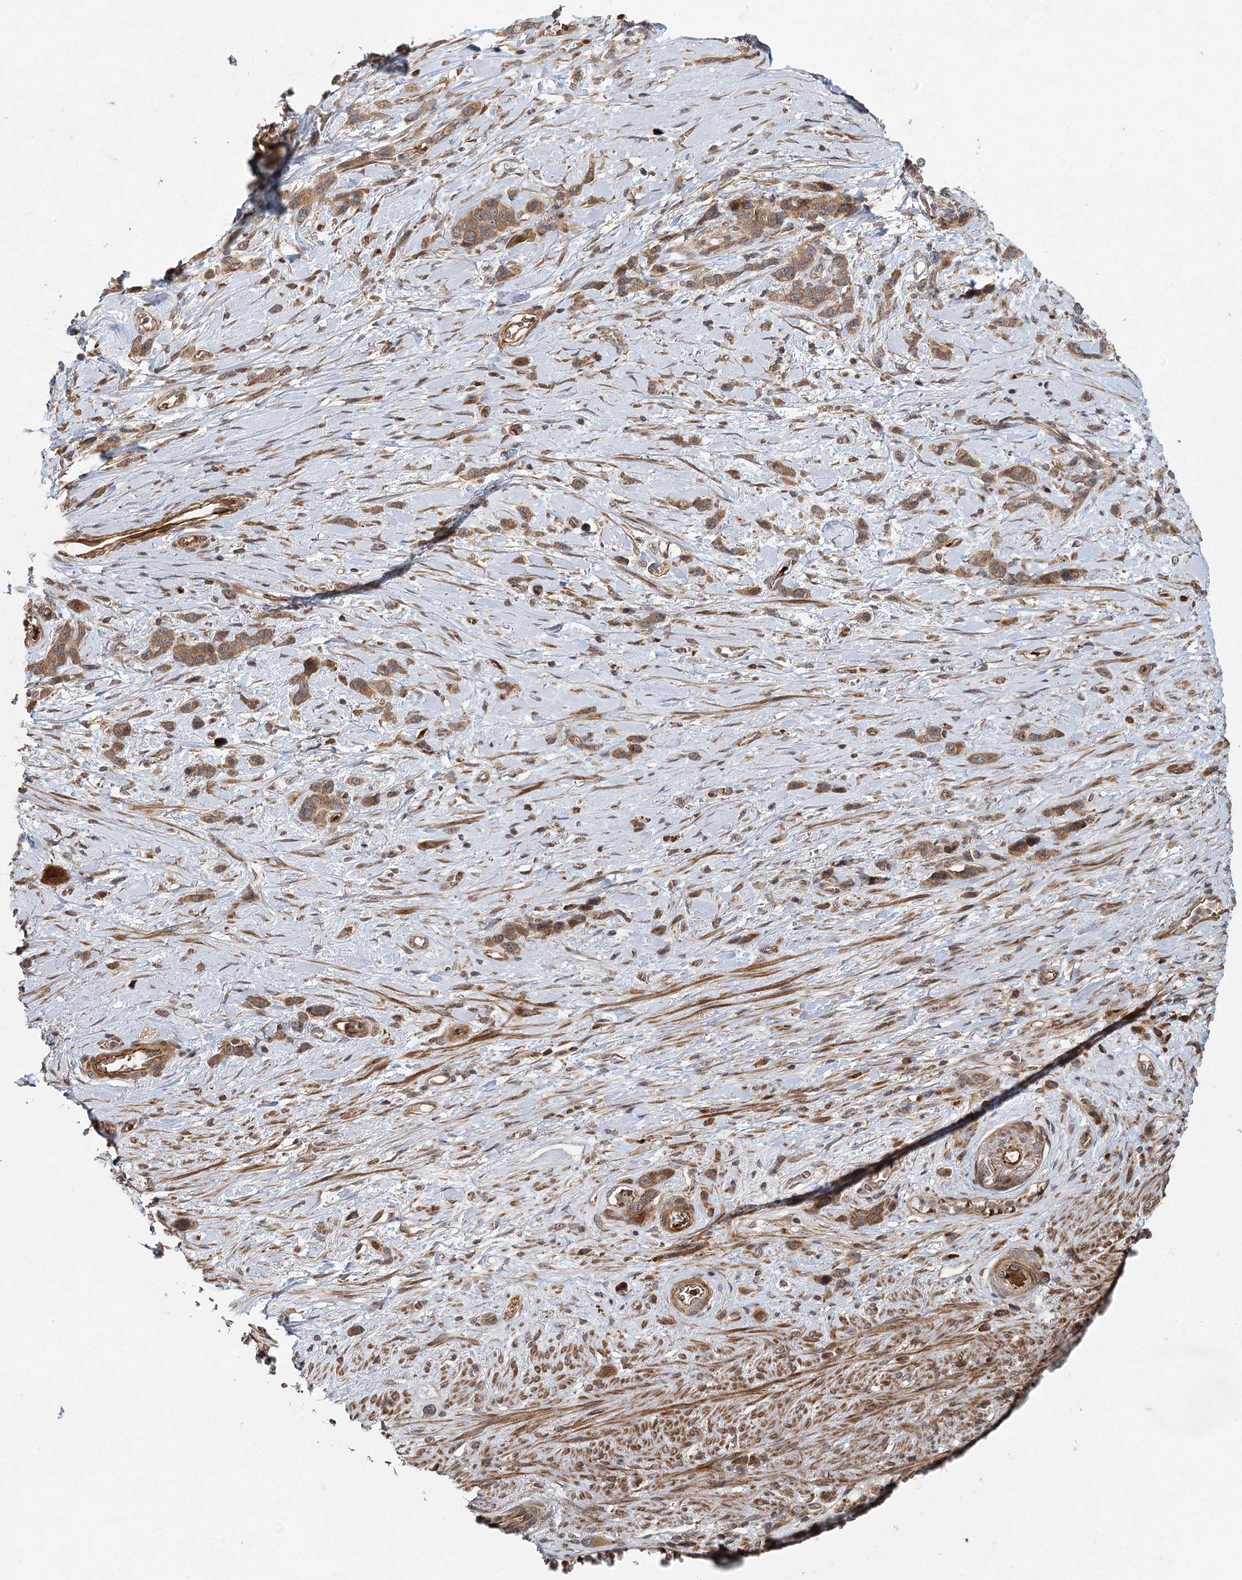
{"staining": {"intensity": "moderate", "quantity": ">75%", "location": "cytoplasmic/membranous"}, "tissue": "stomach cancer", "cell_type": "Tumor cells", "image_type": "cancer", "snomed": [{"axis": "morphology", "description": "Adenocarcinoma, NOS"}, {"axis": "morphology", "description": "Adenocarcinoma, High grade"}, {"axis": "topography", "description": "Stomach, upper"}, {"axis": "topography", "description": "Stomach, lower"}], "caption": "Stomach cancer stained for a protein (brown) demonstrates moderate cytoplasmic/membranous positive expression in approximately >75% of tumor cells.", "gene": "RAPGEF6", "patient": {"sex": "female", "age": 65}}